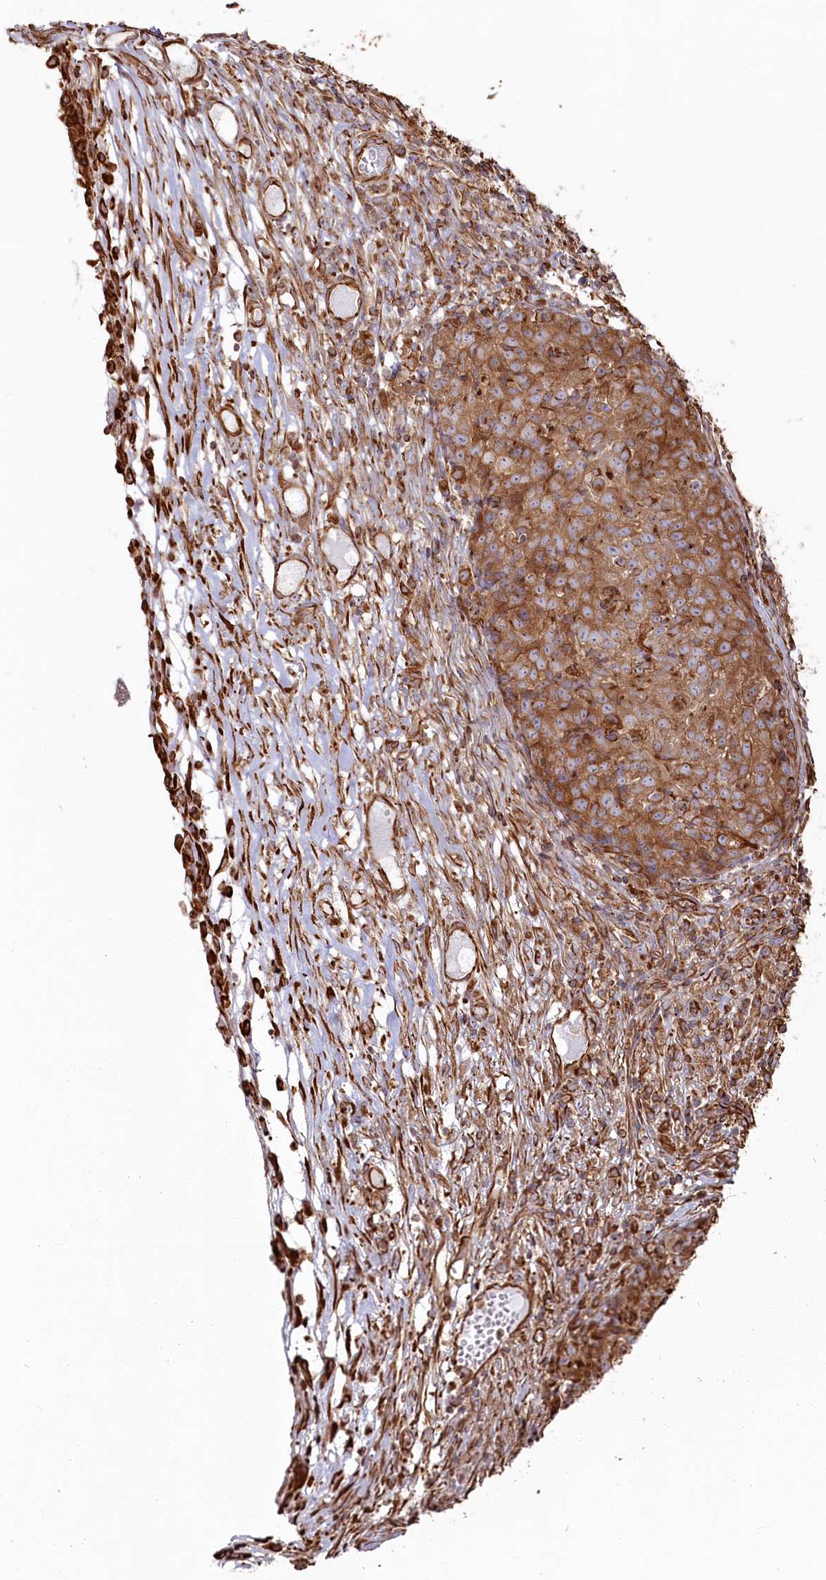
{"staining": {"intensity": "moderate", "quantity": ">75%", "location": "cytoplasmic/membranous"}, "tissue": "ovarian cancer", "cell_type": "Tumor cells", "image_type": "cancer", "snomed": [{"axis": "morphology", "description": "Carcinoma, endometroid"}, {"axis": "topography", "description": "Ovary"}], "caption": "Protein expression analysis of human ovarian cancer (endometroid carcinoma) reveals moderate cytoplasmic/membranous staining in approximately >75% of tumor cells.", "gene": "TTC1", "patient": {"sex": "female", "age": 42}}